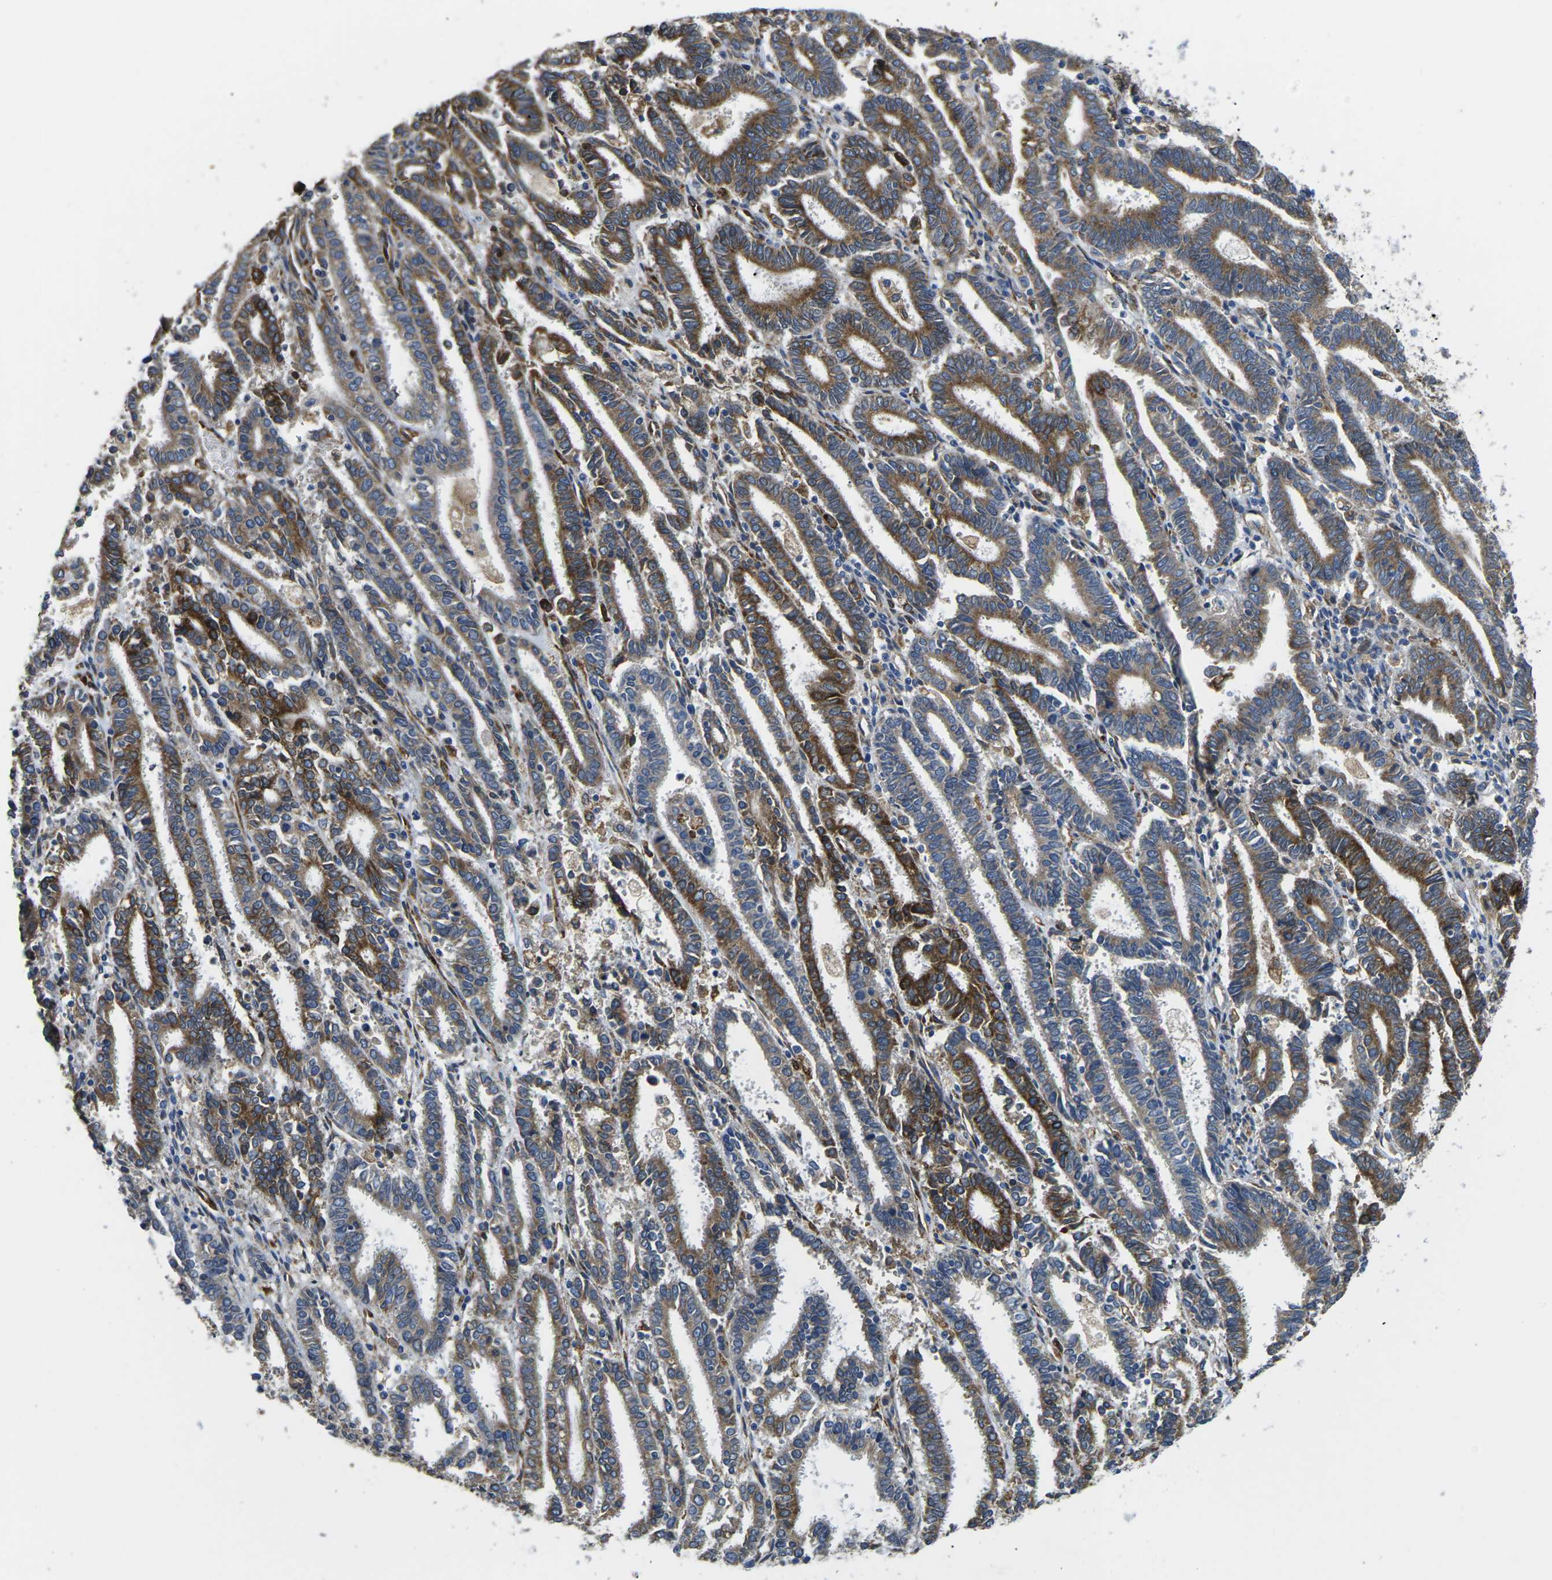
{"staining": {"intensity": "moderate", "quantity": "25%-75%", "location": "cytoplasmic/membranous"}, "tissue": "endometrial cancer", "cell_type": "Tumor cells", "image_type": "cancer", "snomed": [{"axis": "morphology", "description": "Adenocarcinoma, NOS"}, {"axis": "topography", "description": "Uterus"}], "caption": "Protein staining of endometrial adenocarcinoma tissue shows moderate cytoplasmic/membranous expression in about 25%-75% of tumor cells.", "gene": "PDZD8", "patient": {"sex": "female", "age": 83}}